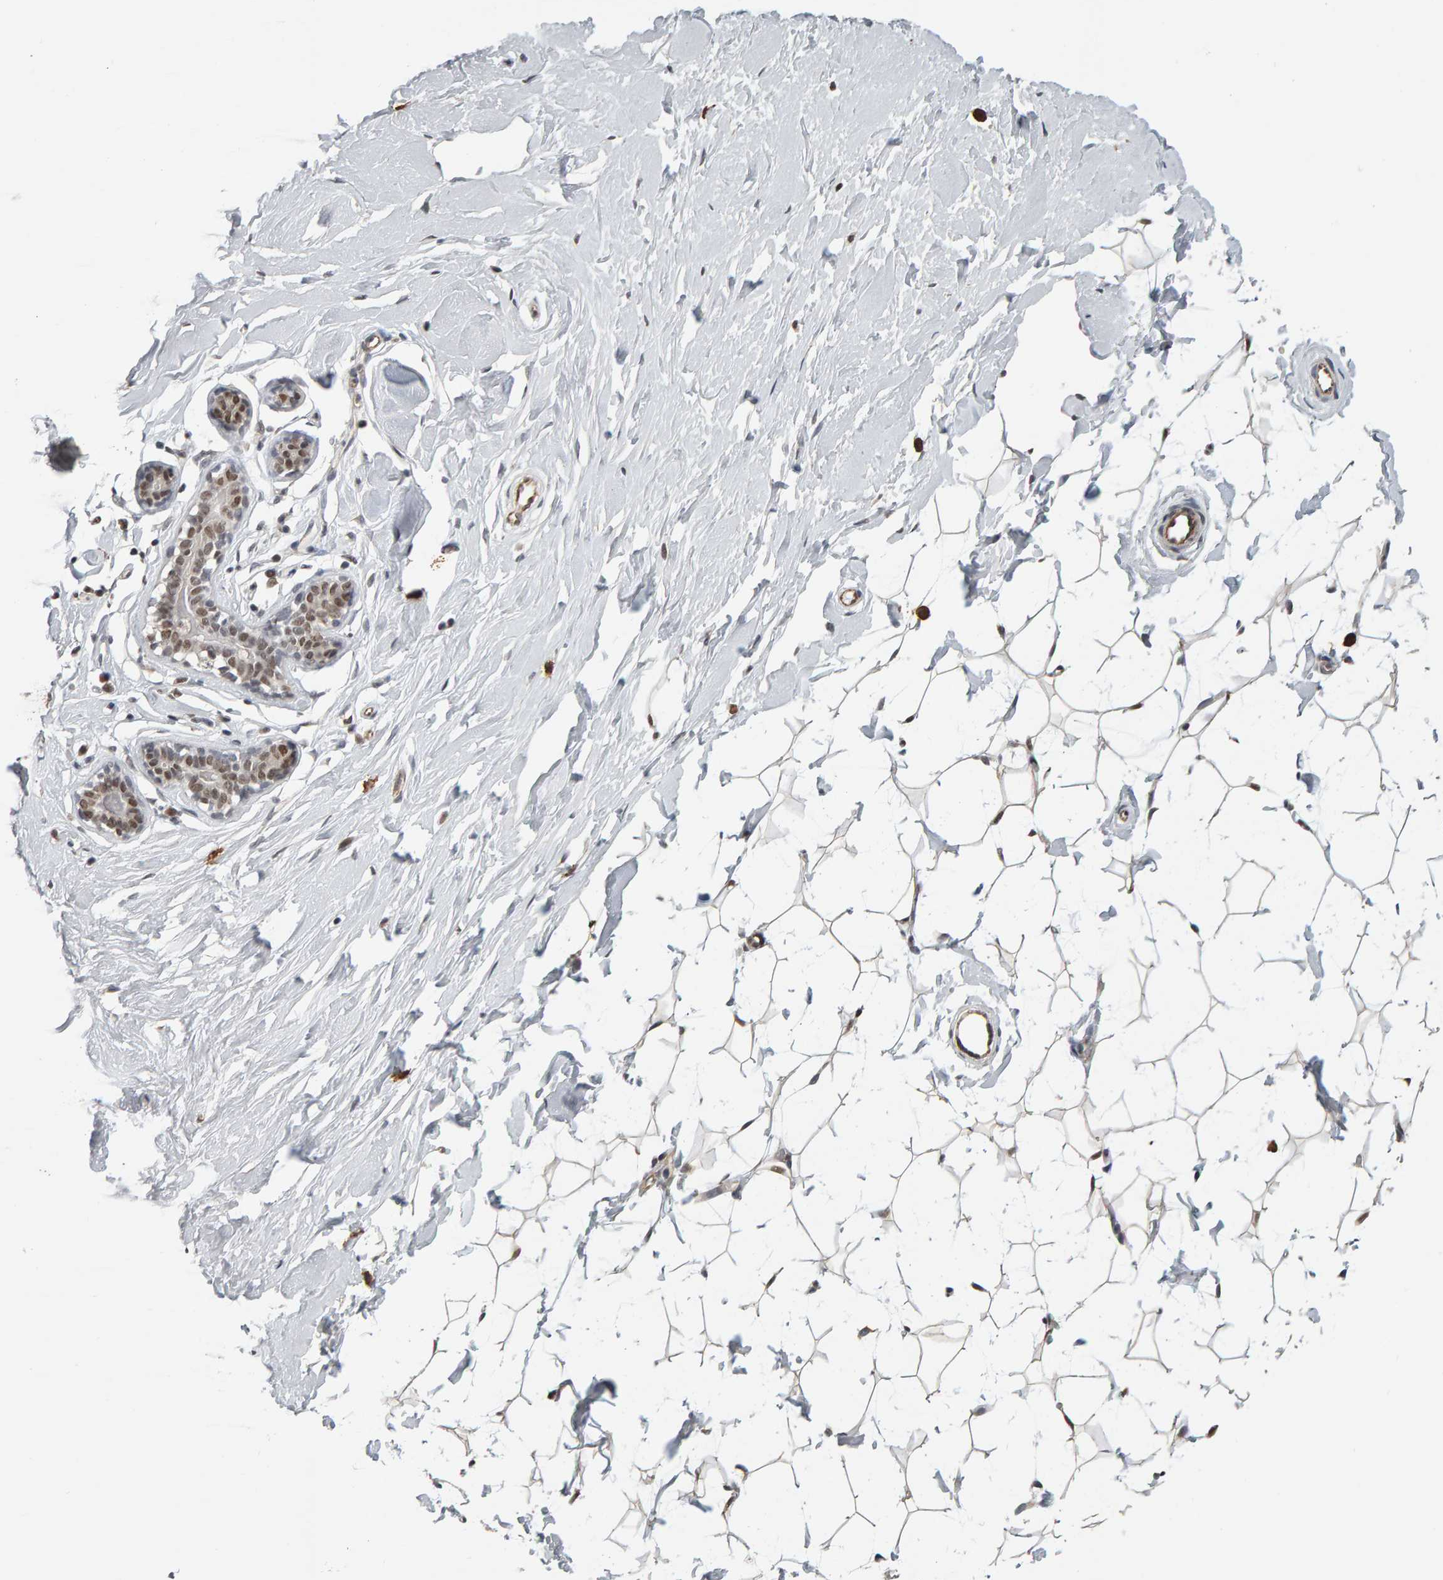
{"staining": {"intensity": "moderate", "quantity": ">75%", "location": "nuclear"}, "tissue": "breast", "cell_type": "Adipocytes", "image_type": "normal", "snomed": [{"axis": "morphology", "description": "Normal tissue, NOS"}, {"axis": "topography", "description": "Breast"}], "caption": "IHC photomicrograph of benign breast: breast stained using immunohistochemistry exhibits medium levels of moderate protein expression localized specifically in the nuclear of adipocytes, appearing as a nuclear brown color.", "gene": "ATF7IP", "patient": {"sex": "female", "age": 23}}